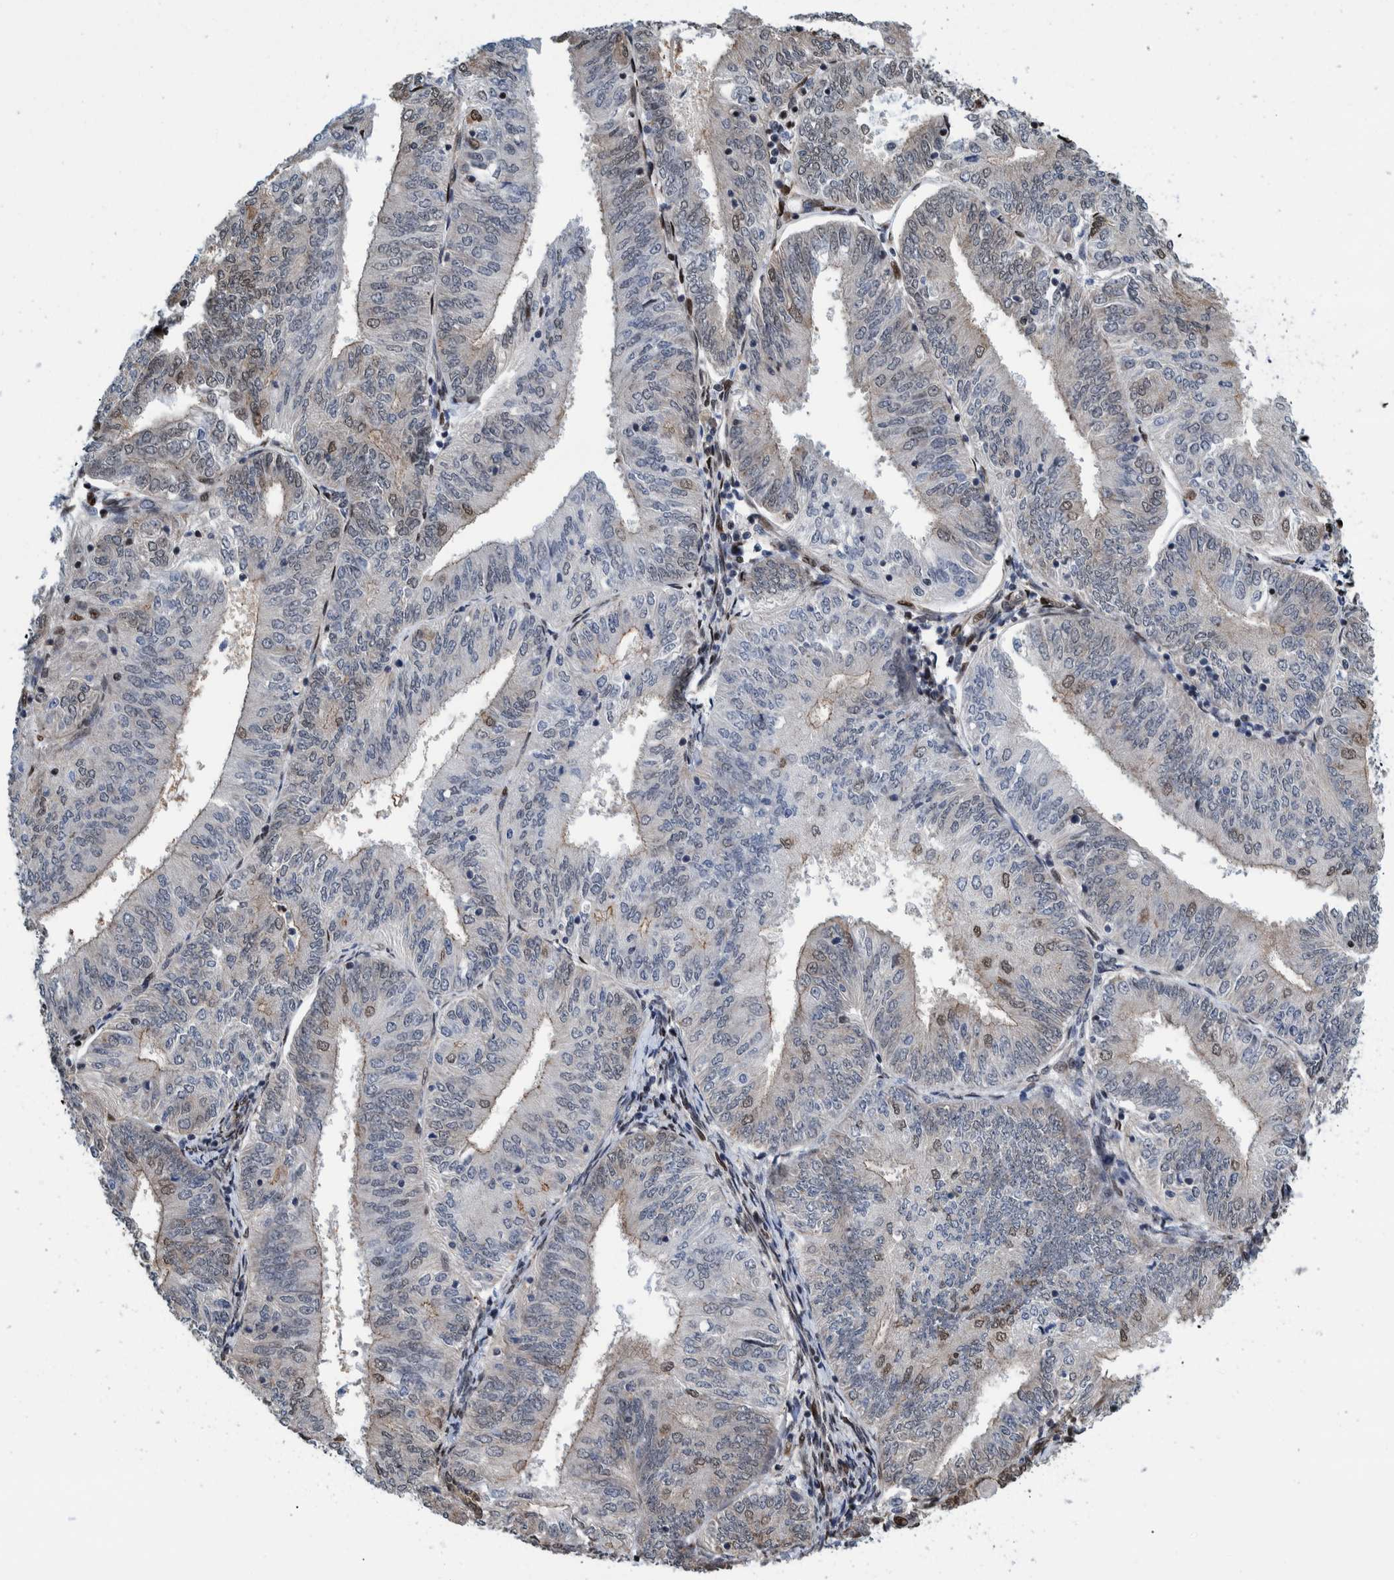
{"staining": {"intensity": "moderate", "quantity": "<25%", "location": "nuclear"}, "tissue": "endometrial cancer", "cell_type": "Tumor cells", "image_type": "cancer", "snomed": [{"axis": "morphology", "description": "Adenocarcinoma, NOS"}, {"axis": "topography", "description": "Endometrium"}], "caption": "Protein staining displays moderate nuclear expression in approximately <25% of tumor cells in adenocarcinoma (endometrial).", "gene": "HEATR9", "patient": {"sex": "female", "age": 58}}